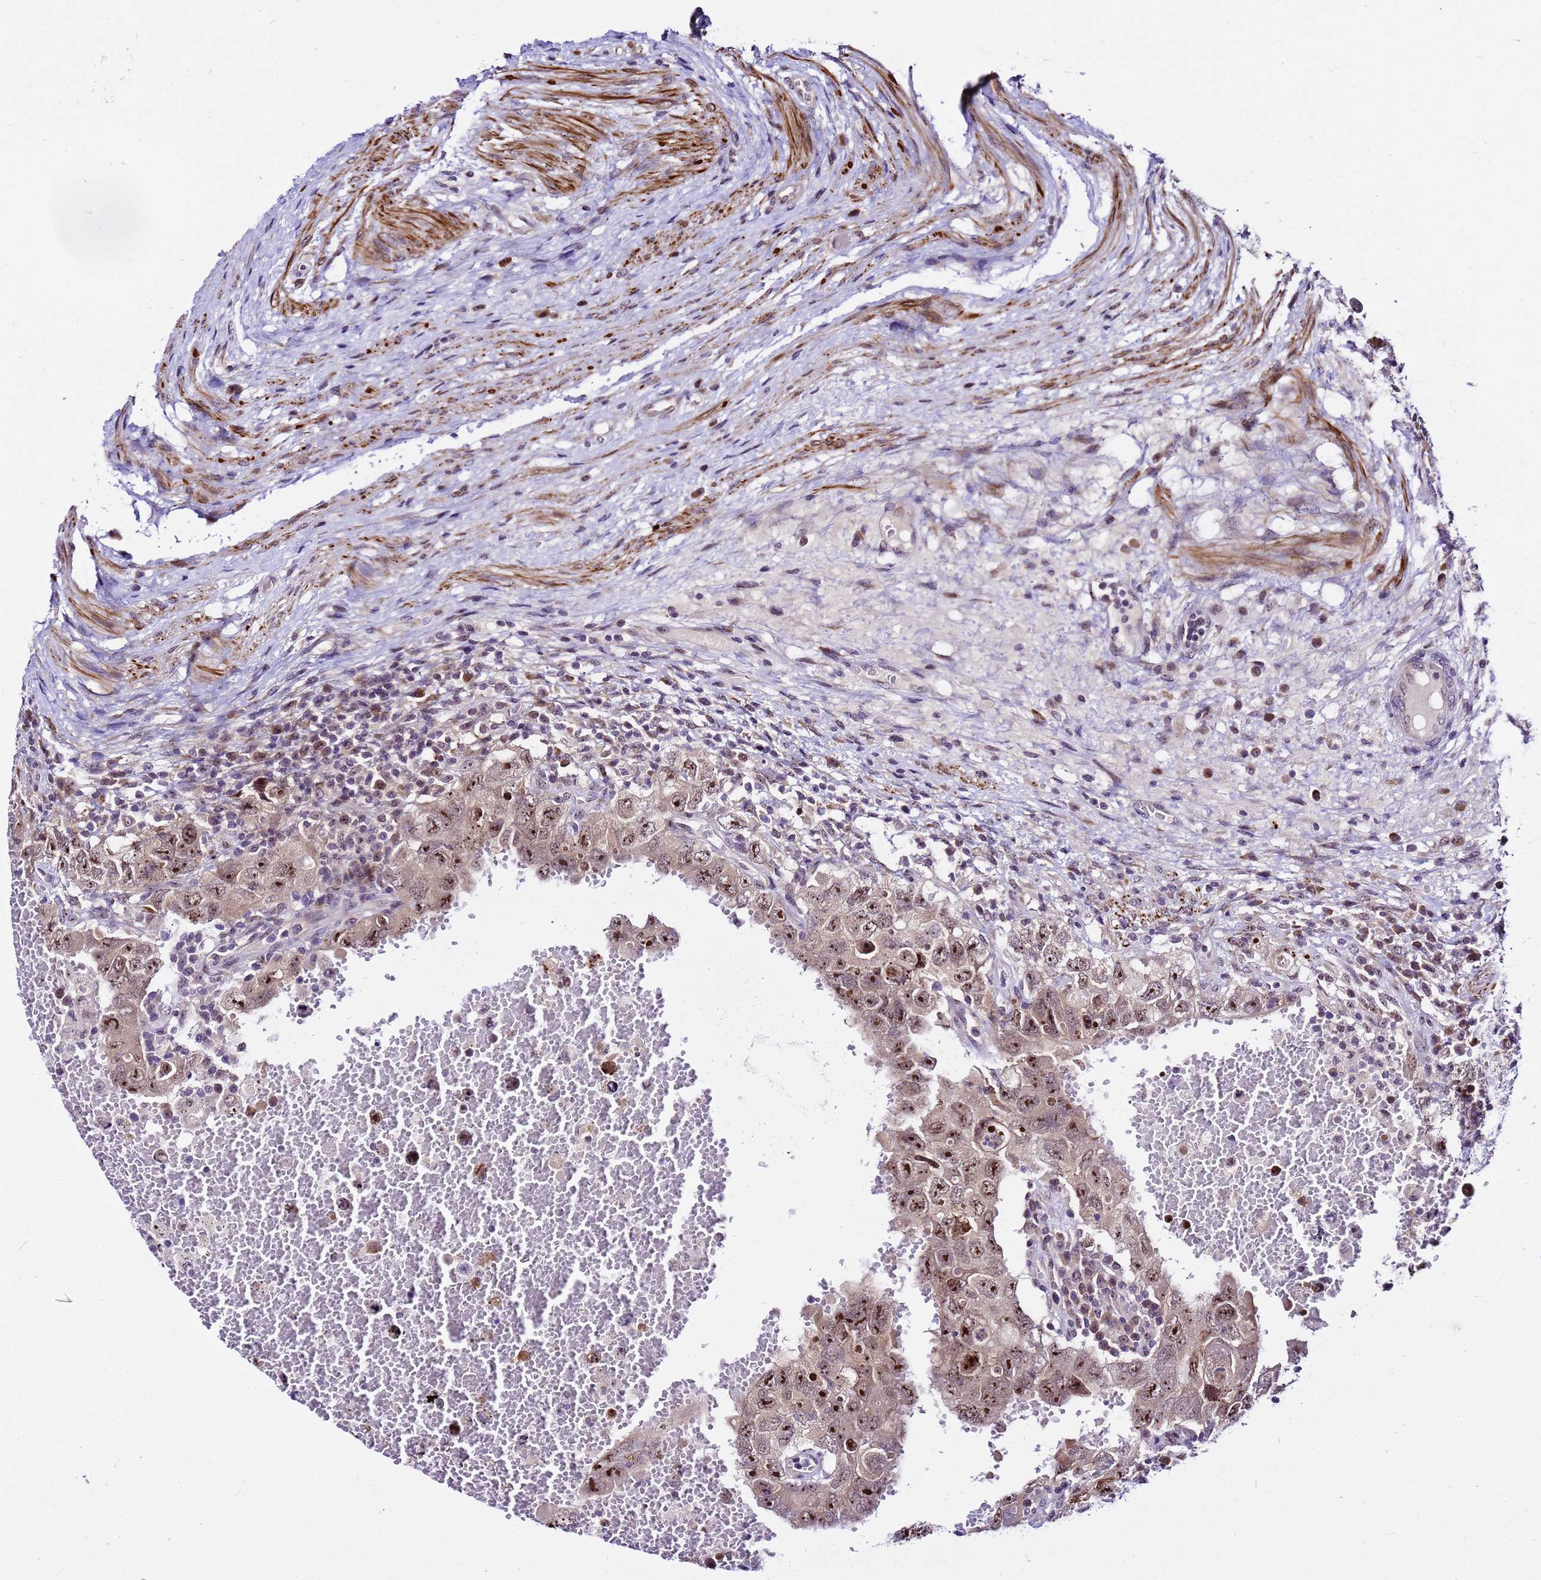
{"staining": {"intensity": "strong", "quantity": ">75%", "location": "nuclear"}, "tissue": "testis cancer", "cell_type": "Tumor cells", "image_type": "cancer", "snomed": [{"axis": "morphology", "description": "Carcinoma, Embryonal, NOS"}, {"axis": "topography", "description": "Testis"}], "caption": "High-magnification brightfield microscopy of testis cancer stained with DAB (3,3'-diaminobenzidine) (brown) and counterstained with hematoxylin (blue). tumor cells exhibit strong nuclear positivity is seen in approximately>75% of cells. (Brightfield microscopy of DAB IHC at high magnification).", "gene": "SLX4IP", "patient": {"sex": "male", "age": 26}}